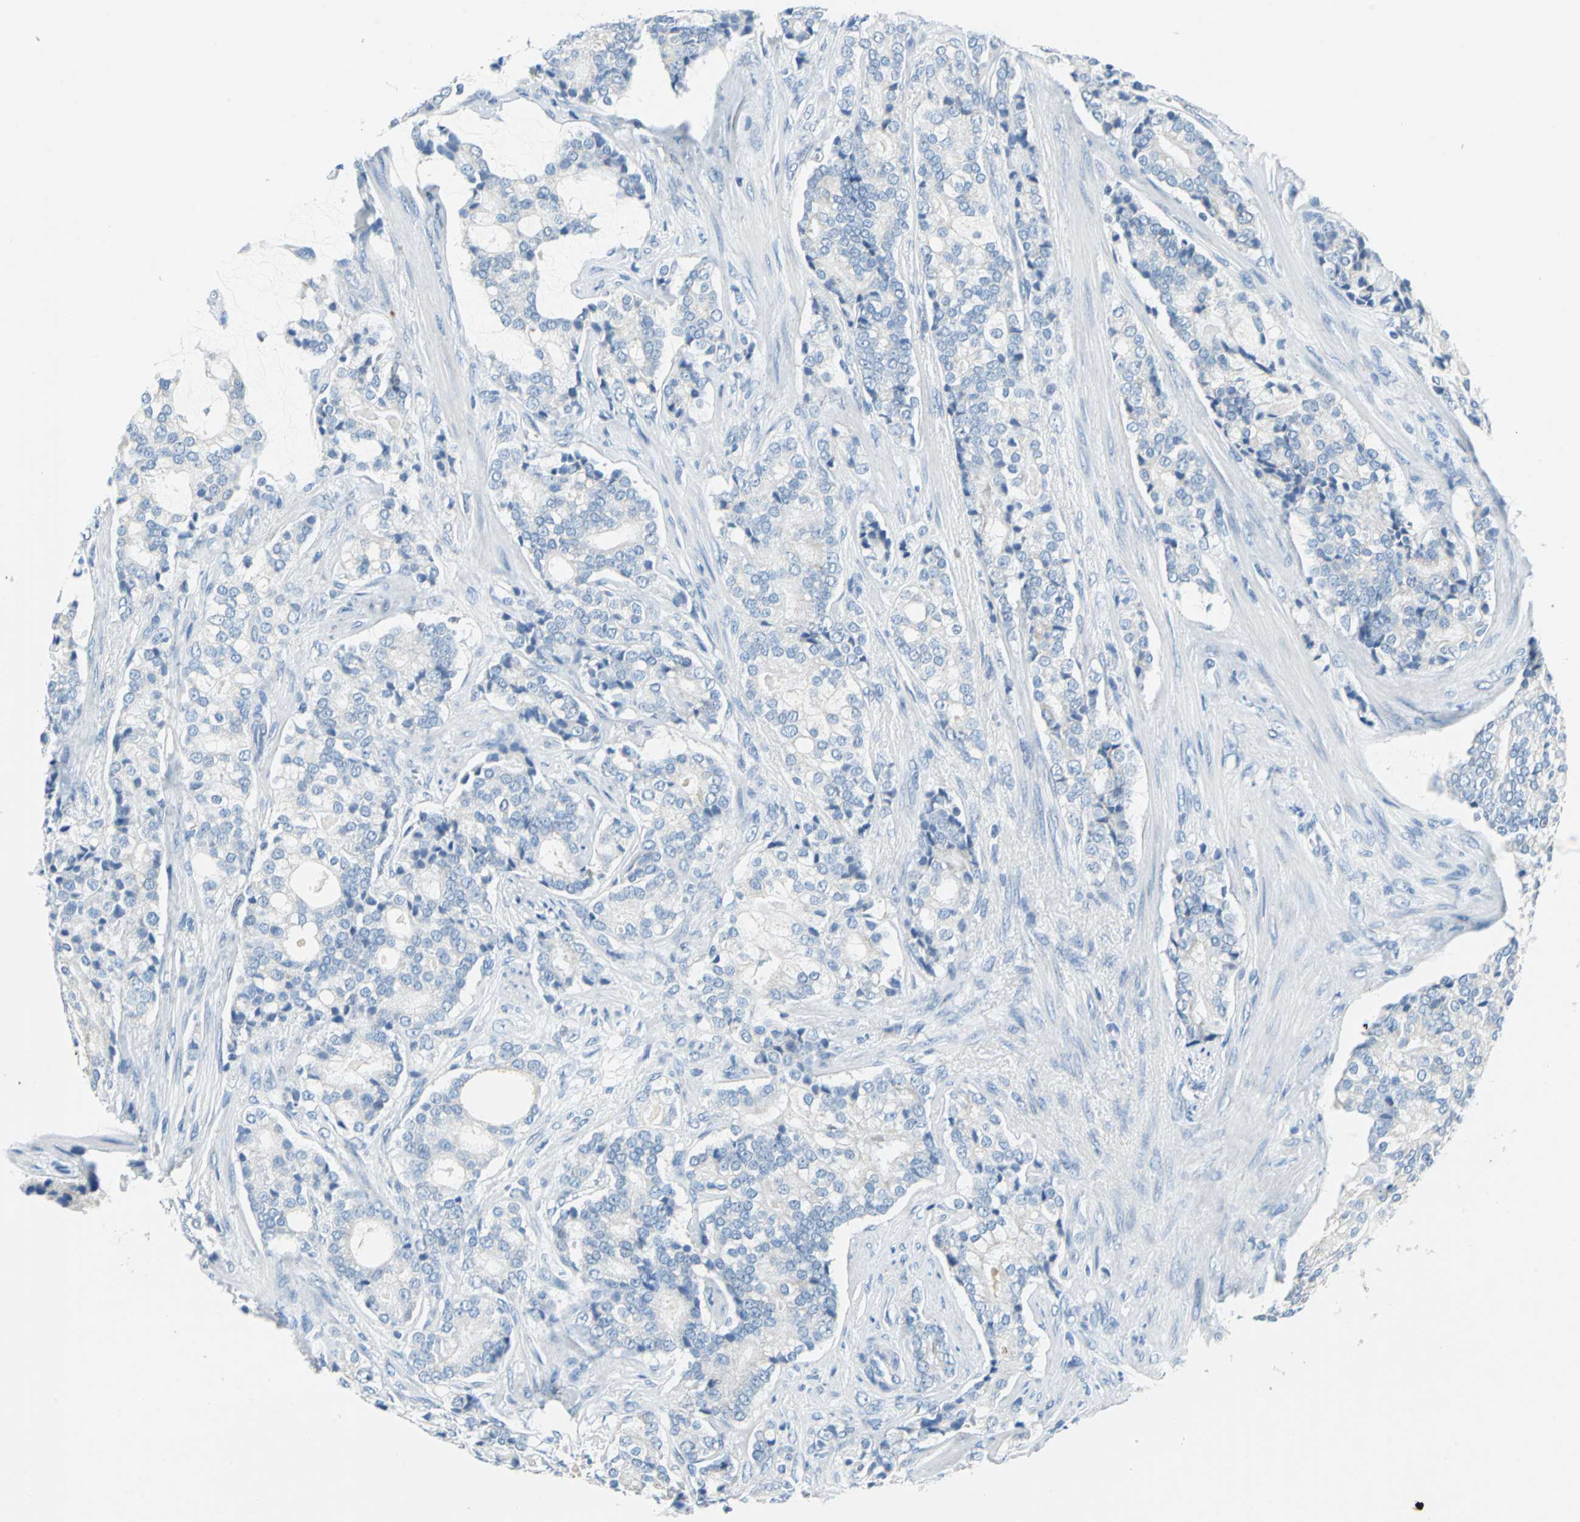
{"staining": {"intensity": "negative", "quantity": "none", "location": "none"}, "tissue": "prostate cancer", "cell_type": "Tumor cells", "image_type": "cancer", "snomed": [{"axis": "morphology", "description": "Adenocarcinoma, Low grade"}, {"axis": "topography", "description": "Prostate"}], "caption": "There is no significant expression in tumor cells of prostate cancer.", "gene": "TEX264", "patient": {"sex": "male", "age": 58}}